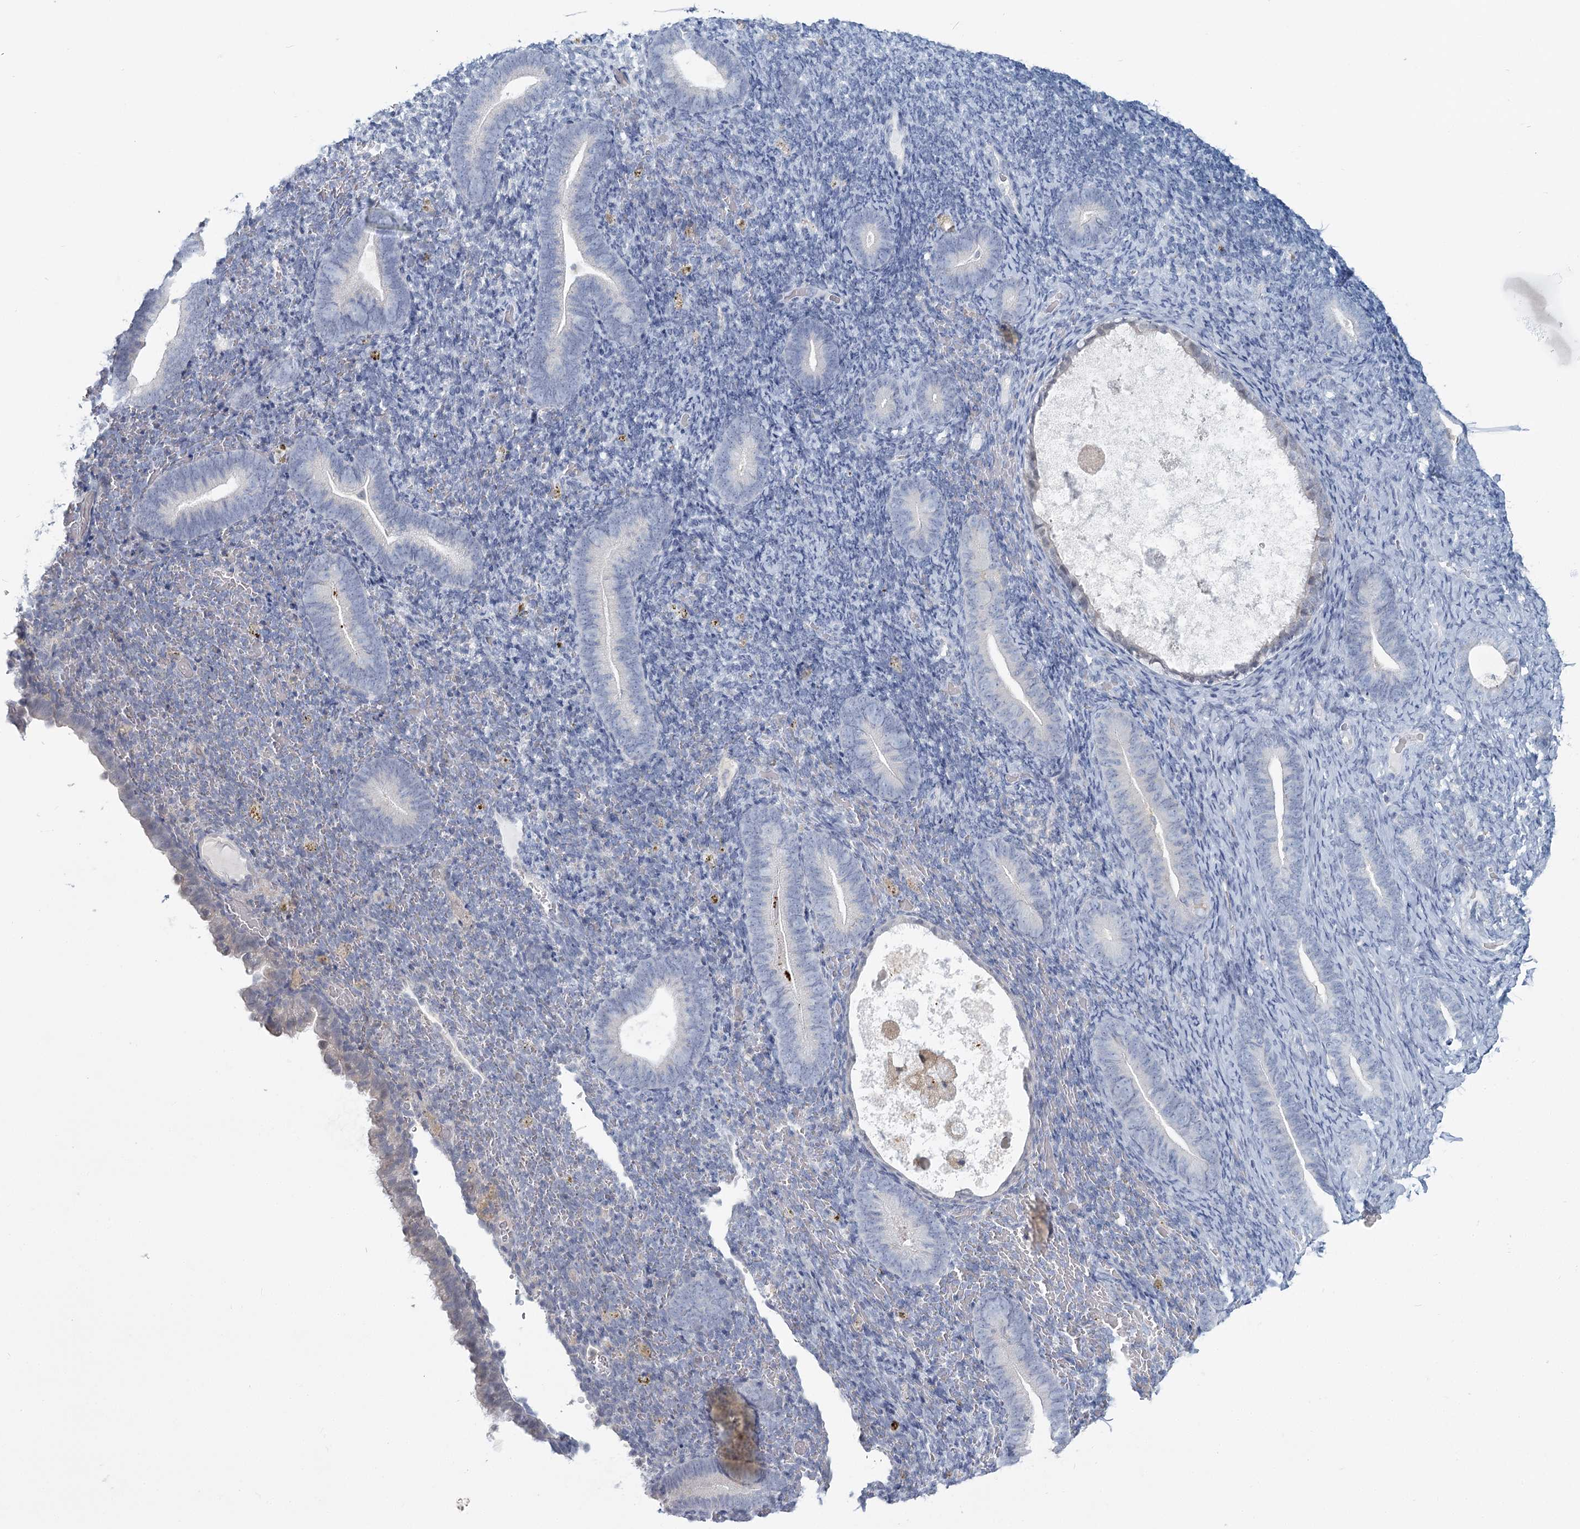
{"staining": {"intensity": "negative", "quantity": "none", "location": "none"}, "tissue": "endometrium", "cell_type": "Cells in endometrial stroma", "image_type": "normal", "snomed": [{"axis": "morphology", "description": "Normal tissue, NOS"}, {"axis": "topography", "description": "Endometrium"}], "caption": "IHC of unremarkable human endometrium shows no staining in cells in endometrial stroma. (DAB immunohistochemistry (IHC) visualized using brightfield microscopy, high magnification).", "gene": "USP11", "patient": {"sex": "female", "age": 51}}